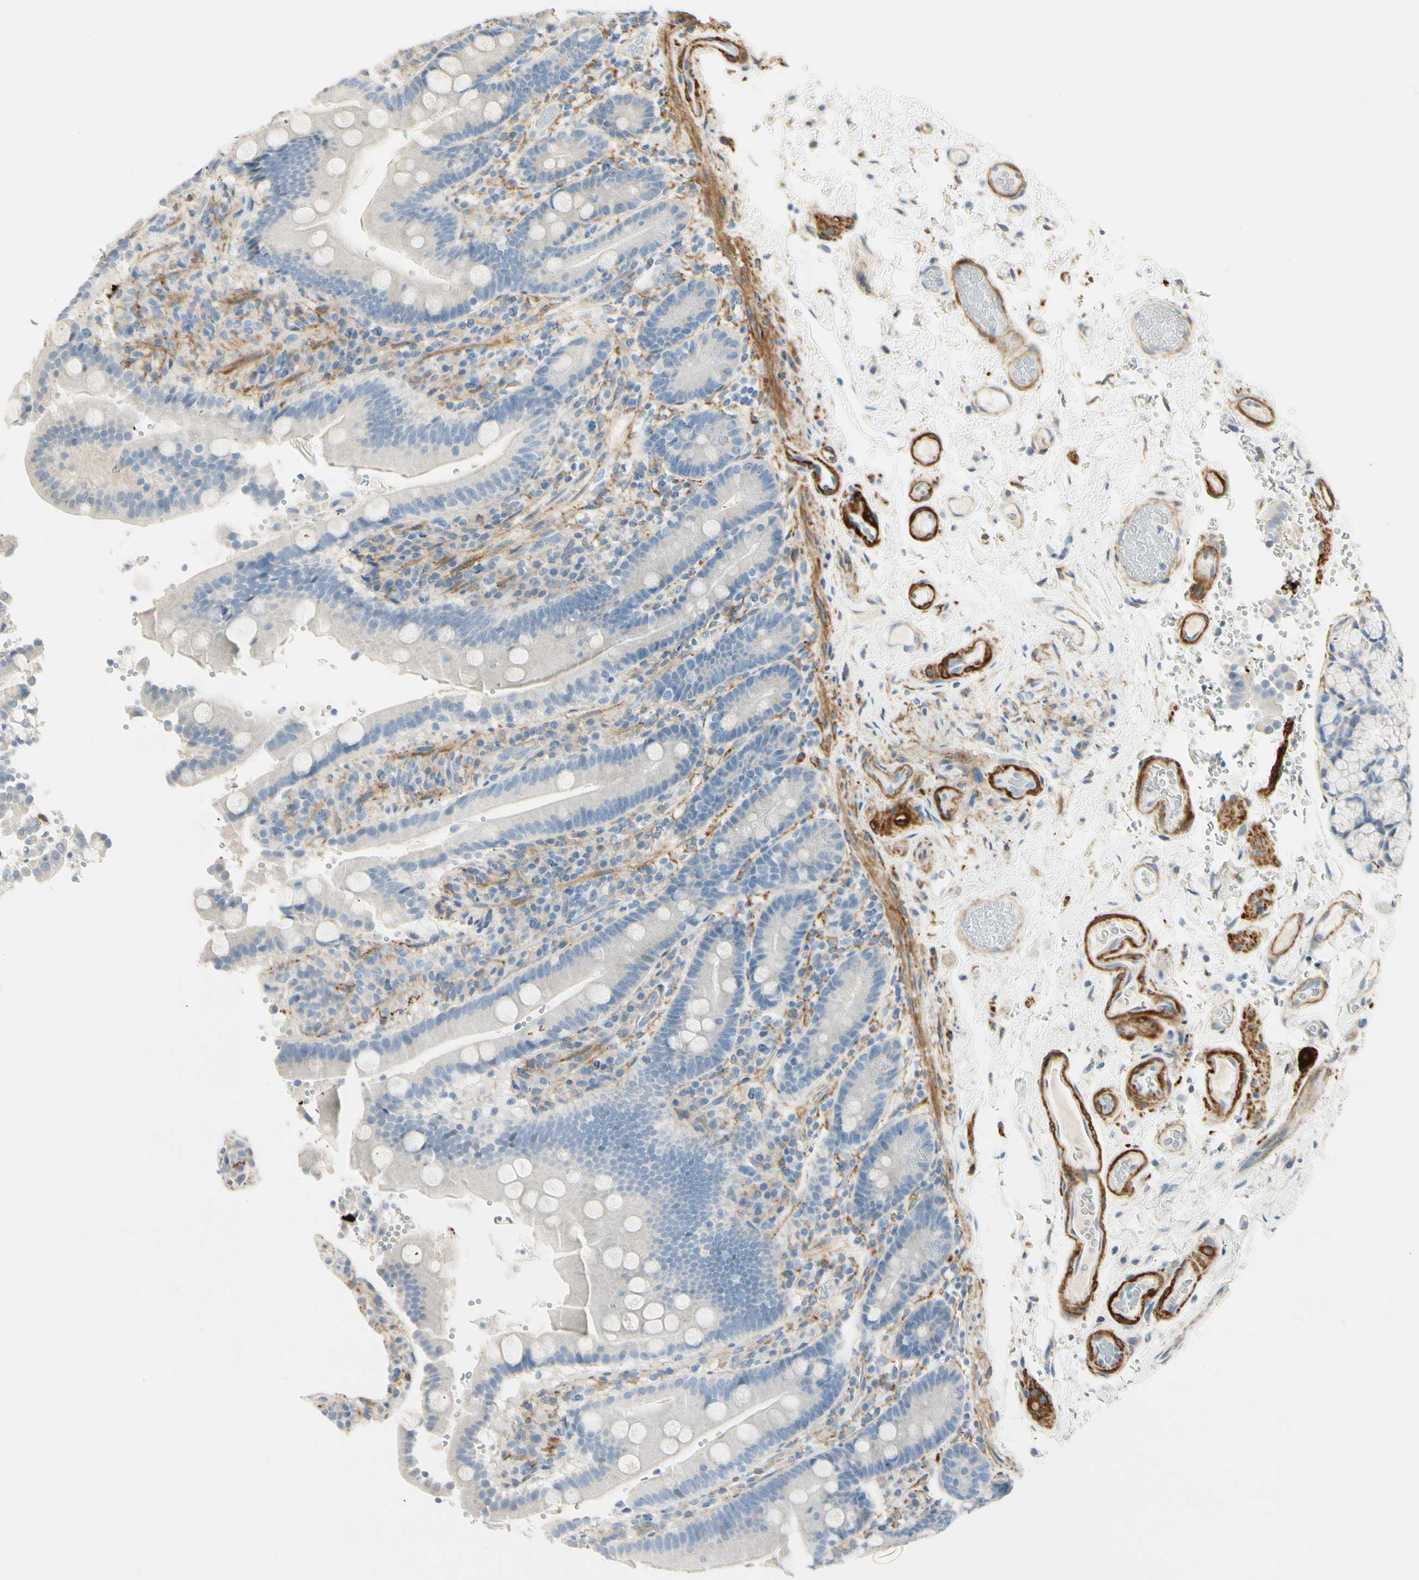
{"staining": {"intensity": "negative", "quantity": "none", "location": "none"}, "tissue": "duodenum", "cell_type": "Glandular cells", "image_type": "normal", "snomed": [{"axis": "morphology", "description": "Normal tissue, NOS"}, {"axis": "topography", "description": "Small intestine, NOS"}], "caption": "Protein analysis of benign duodenum reveals no significant staining in glandular cells.", "gene": "AMPH", "patient": {"sex": "female", "age": 71}}